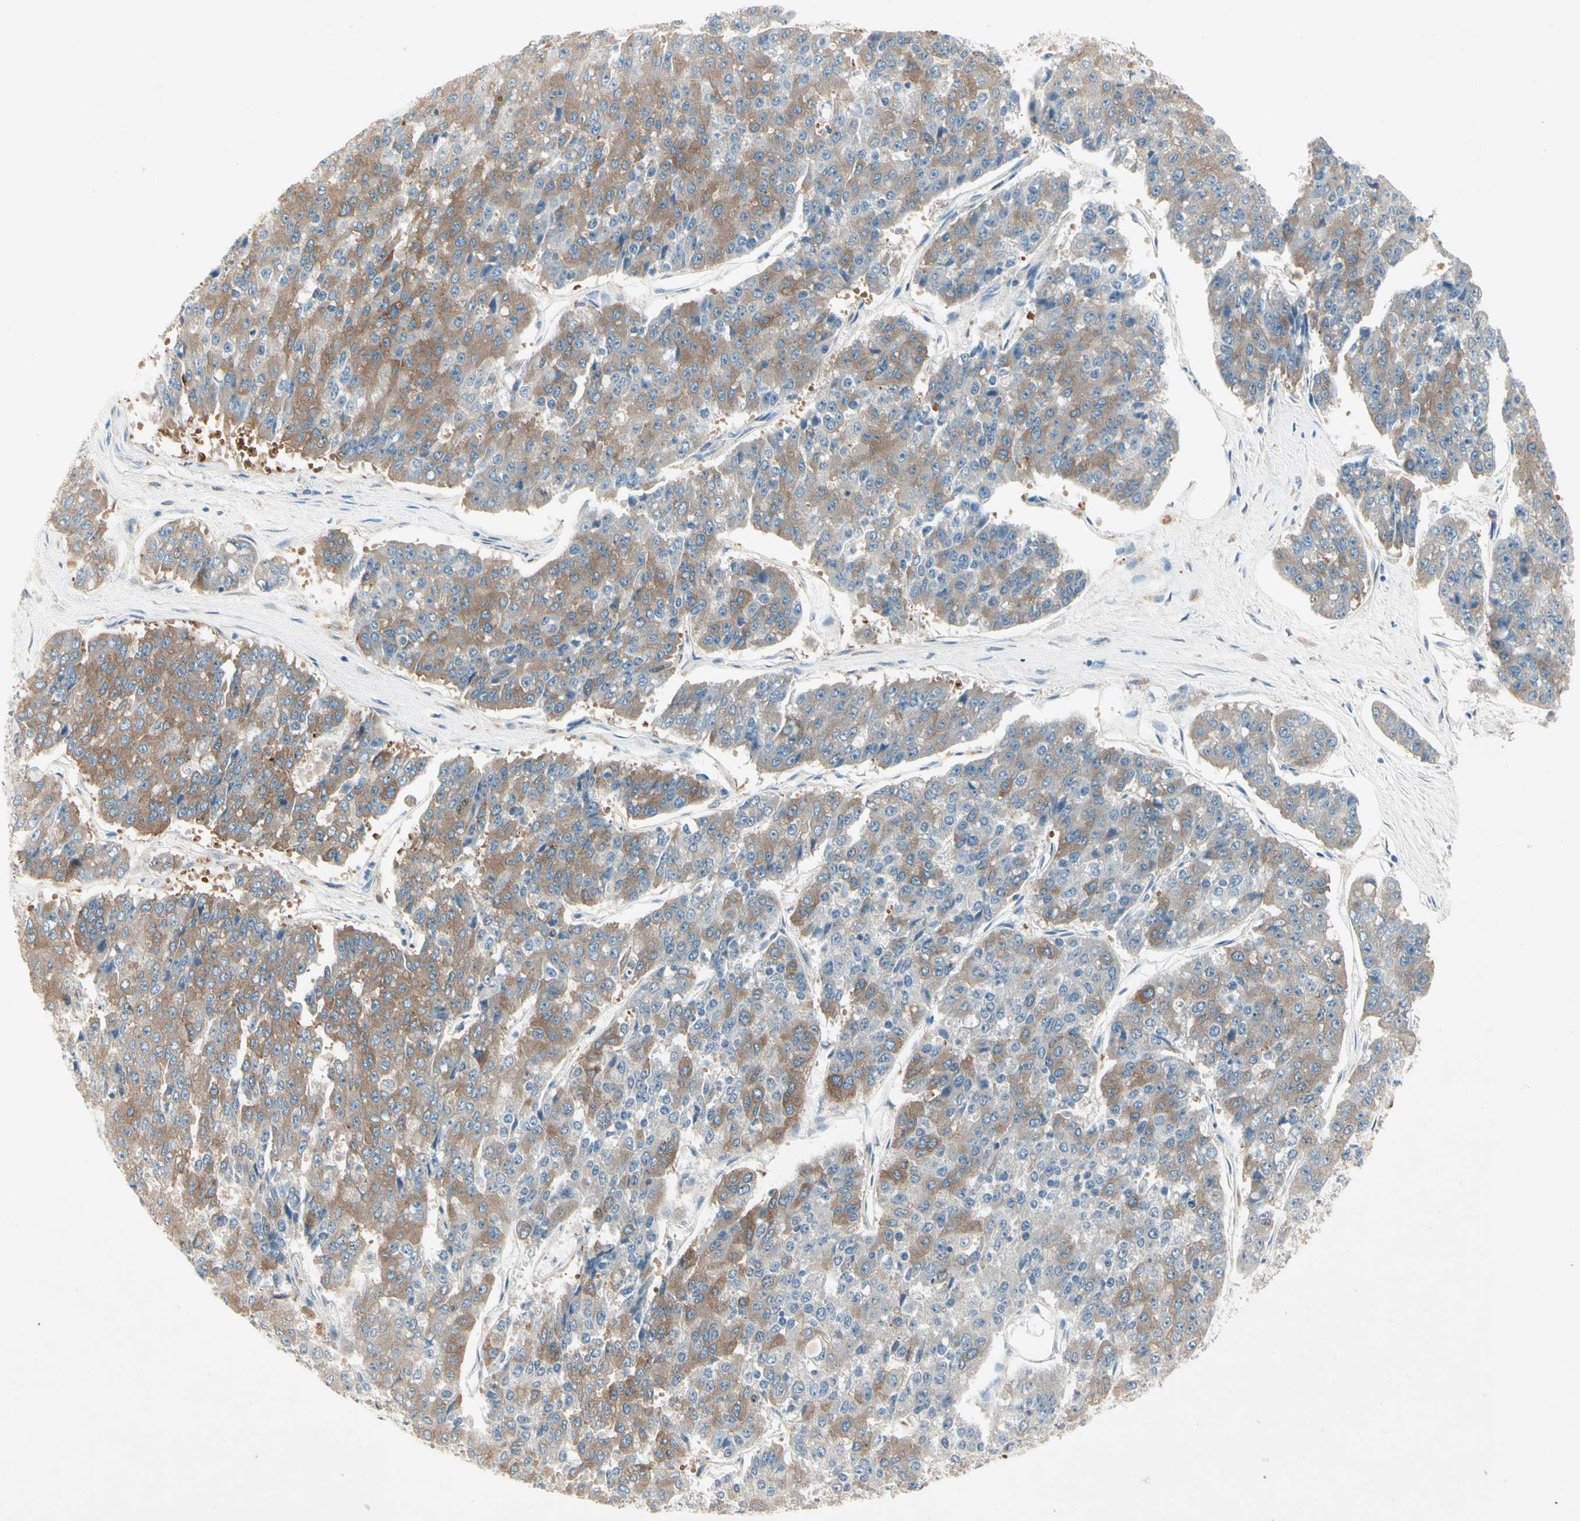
{"staining": {"intensity": "moderate", "quantity": ">75%", "location": "cytoplasmic/membranous"}, "tissue": "pancreatic cancer", "cell_type": "Tumor cells", "image_type": "cancer", "snomed": [{"axis": "morphology", "description": "Adenocarcinoma, NOS"}, {"axis": "topography", "description": "Pancreas"}], "caption": "Adenocarcinoma (pancreatic) tissue exhibits moderate cytoplasmic/membranous staining in approximately >75% of tumor cells, visualized by immunohistochemistry.", "gene": "IL1R1", "patient": {"sex": "male", "age": 50}}